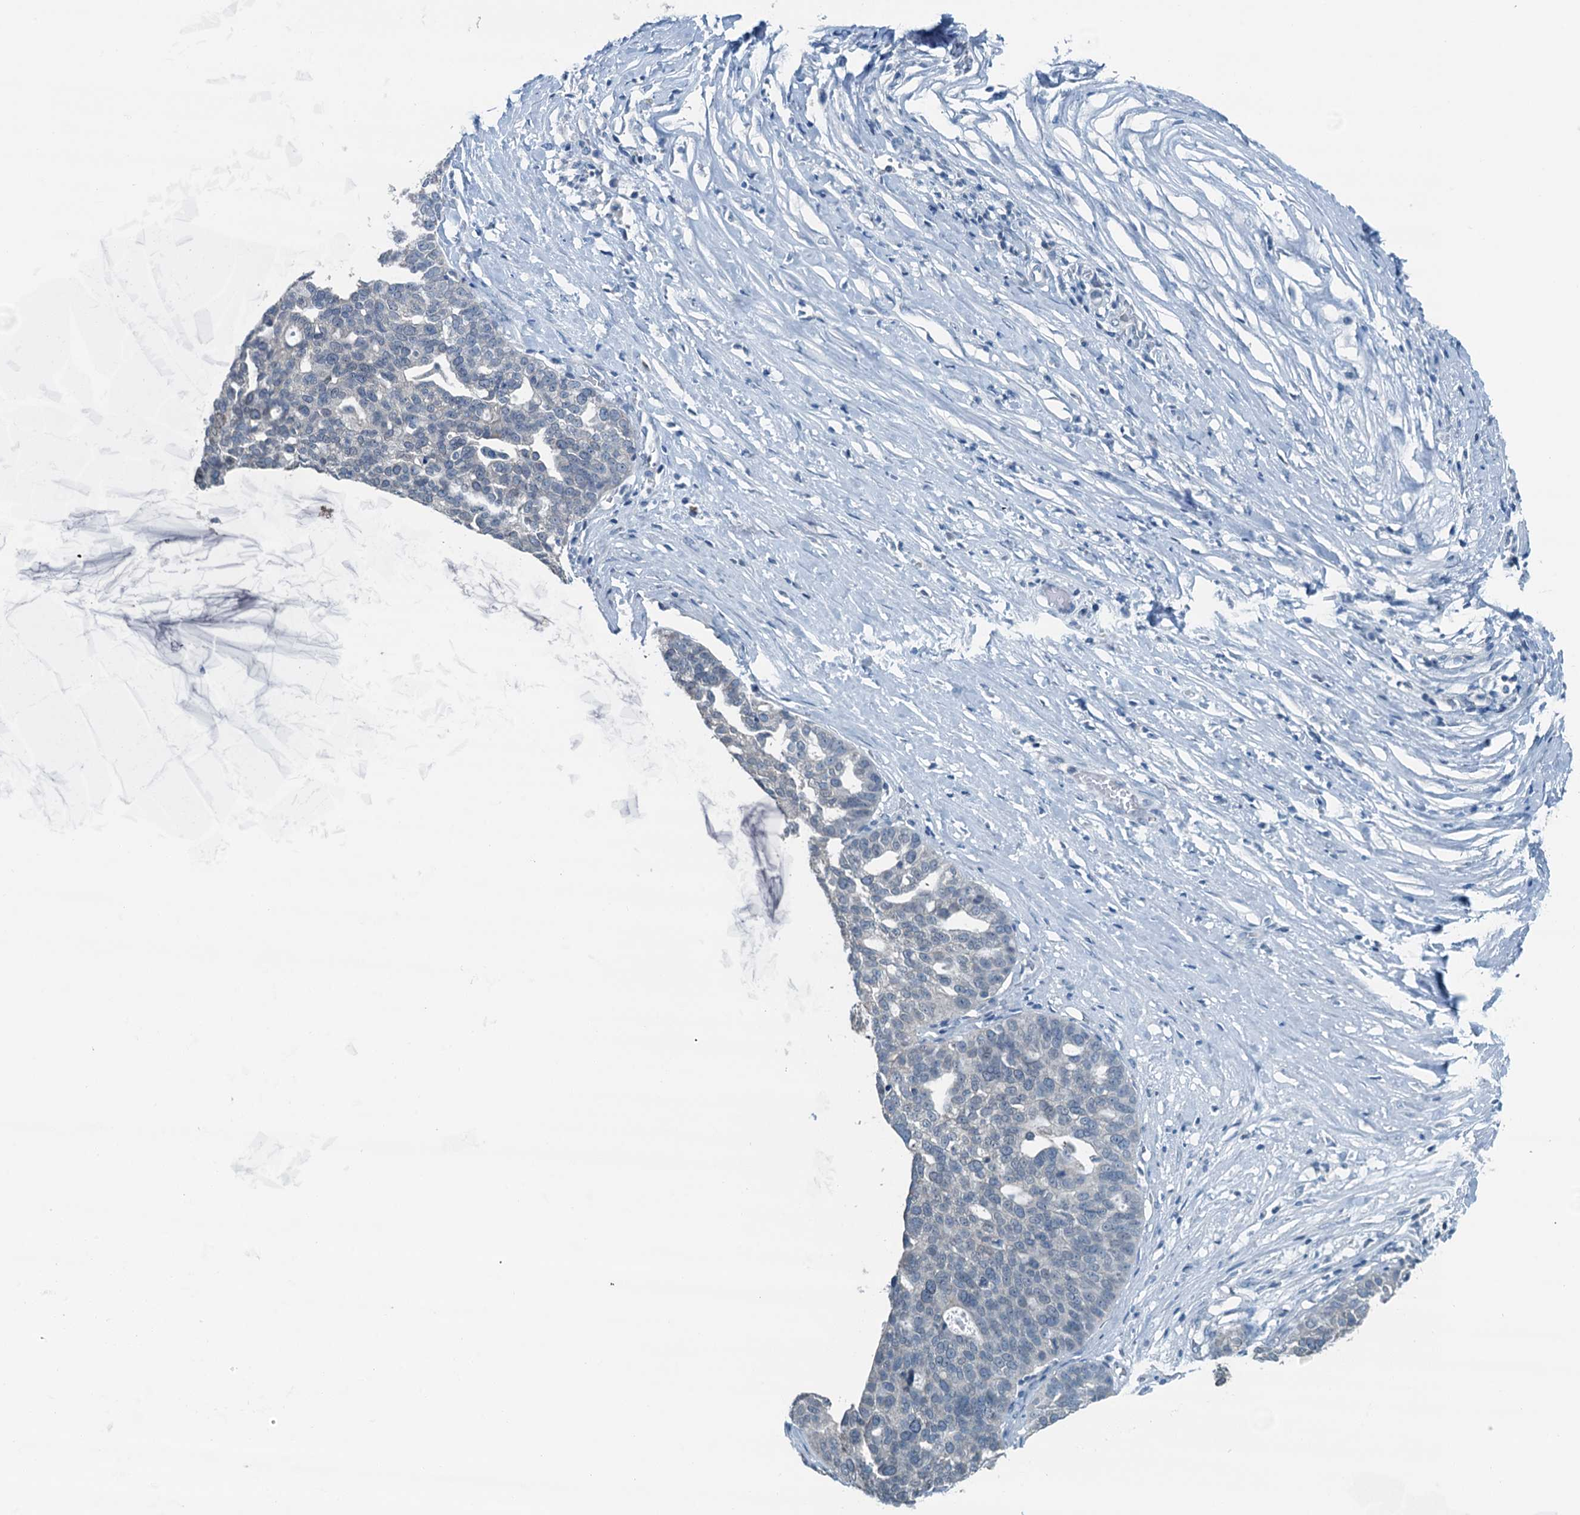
{"staining": {"intensity": "negative", "quantity": "none", "location": "none"}, "tissue": "ovarian cancer", "cell_type": "Tumor cells", "image_type": "cancer", "snomed": [{"axis": "morphology", "description": "Cystadenocarcinoma, serous, NOS"}, {"axis": "topography", "description": "Ovary"}], "caption": "An immunohistochemistry (IHC) image of ovarian serous cystadenocarcinoma is shown. There is no staining in tumor cells of ovarian serous cystadenocarcinoma.", "gene": "C11orf54", "patient": {"sex": "female", "age": 59}}